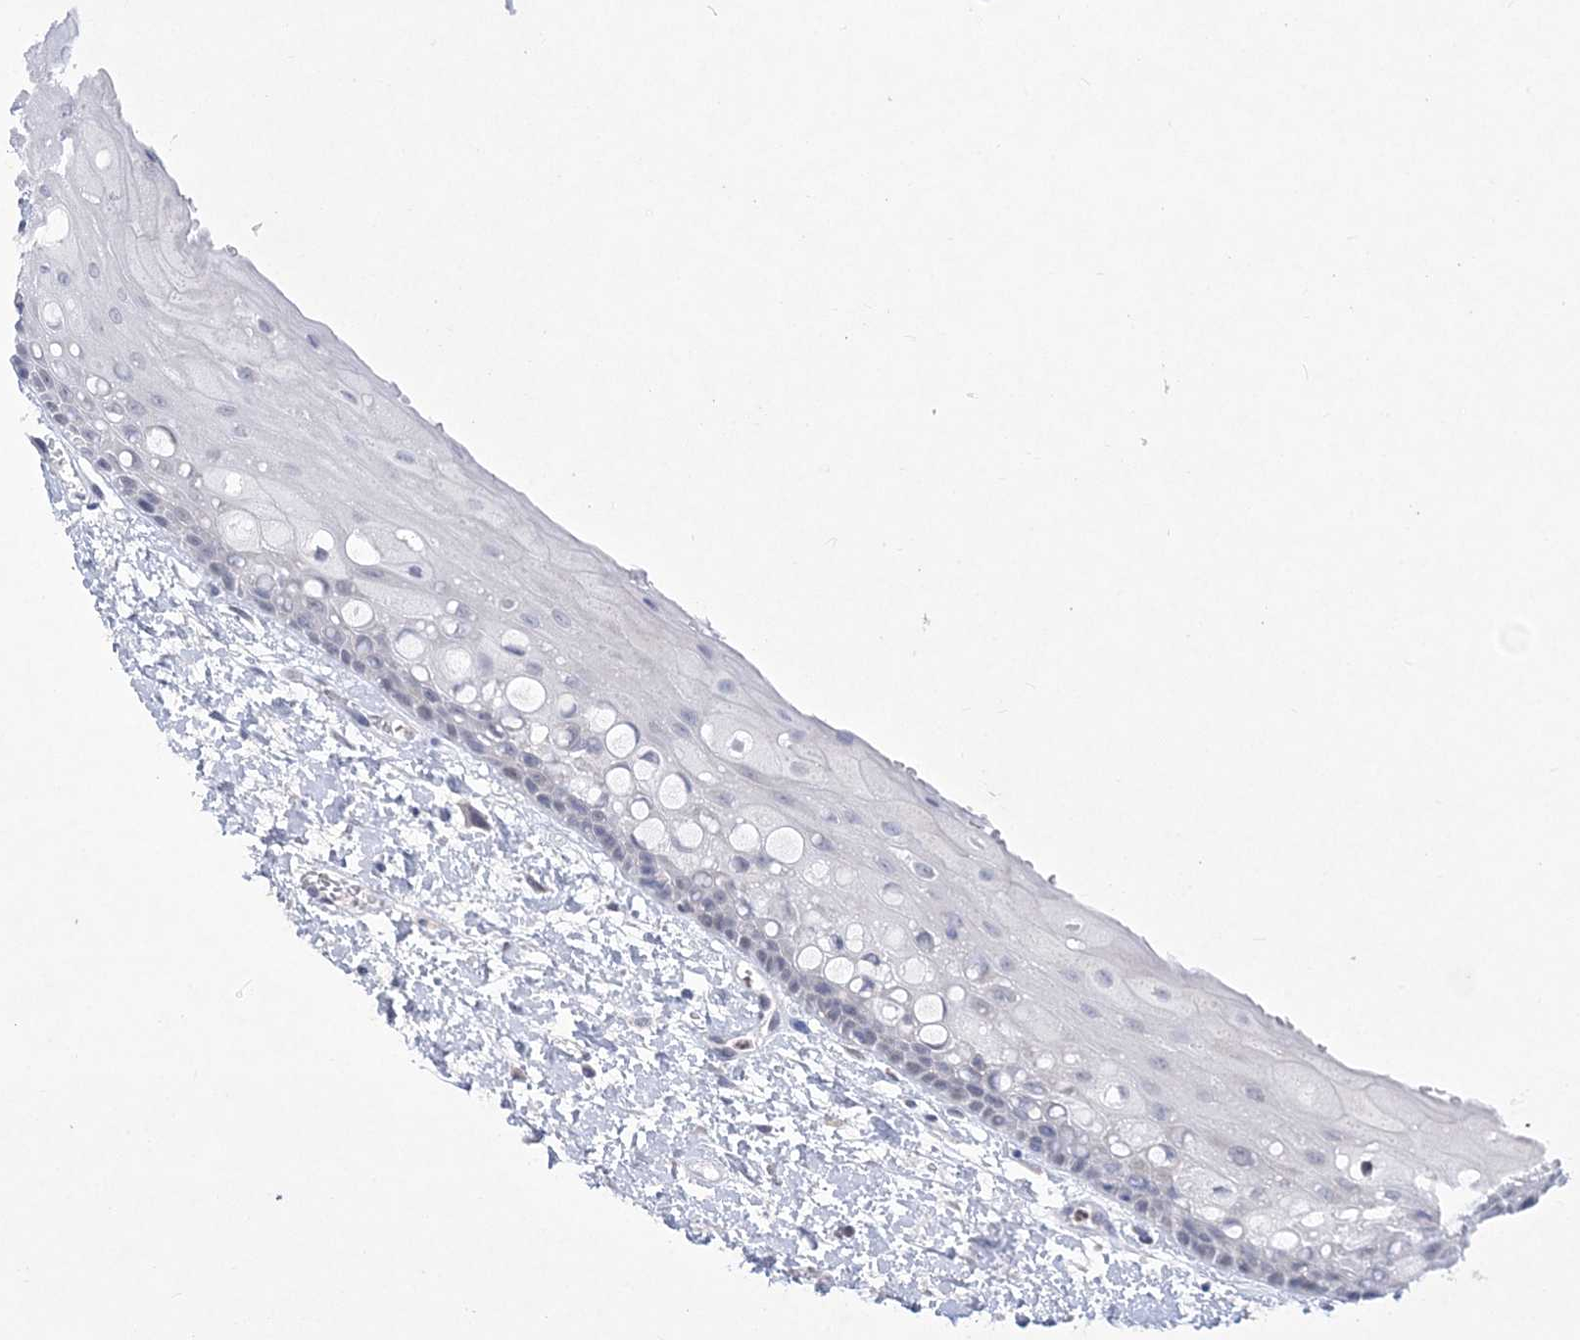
{"staining": {"intensity": "weak", "quantity": "<25%", "location": "nuclear"}, "tissue": "oral mucosa", "cell_type": "Squamous epithelial cells", "image_type": "normal", "snomed": [{"axis": "morphology", "description": "Normal tissue, NOS"}, {"axis": "topography", "description": "Oral tissue"}], "caption": "A high-resolution photomicrograph shows immunohistochemistry staining of normal oral mucosa, which demonstrates no significant positivity in squamous epithelial cells.", "gene": "WDR27", "patient": {"sex": "female", "age": 76}}